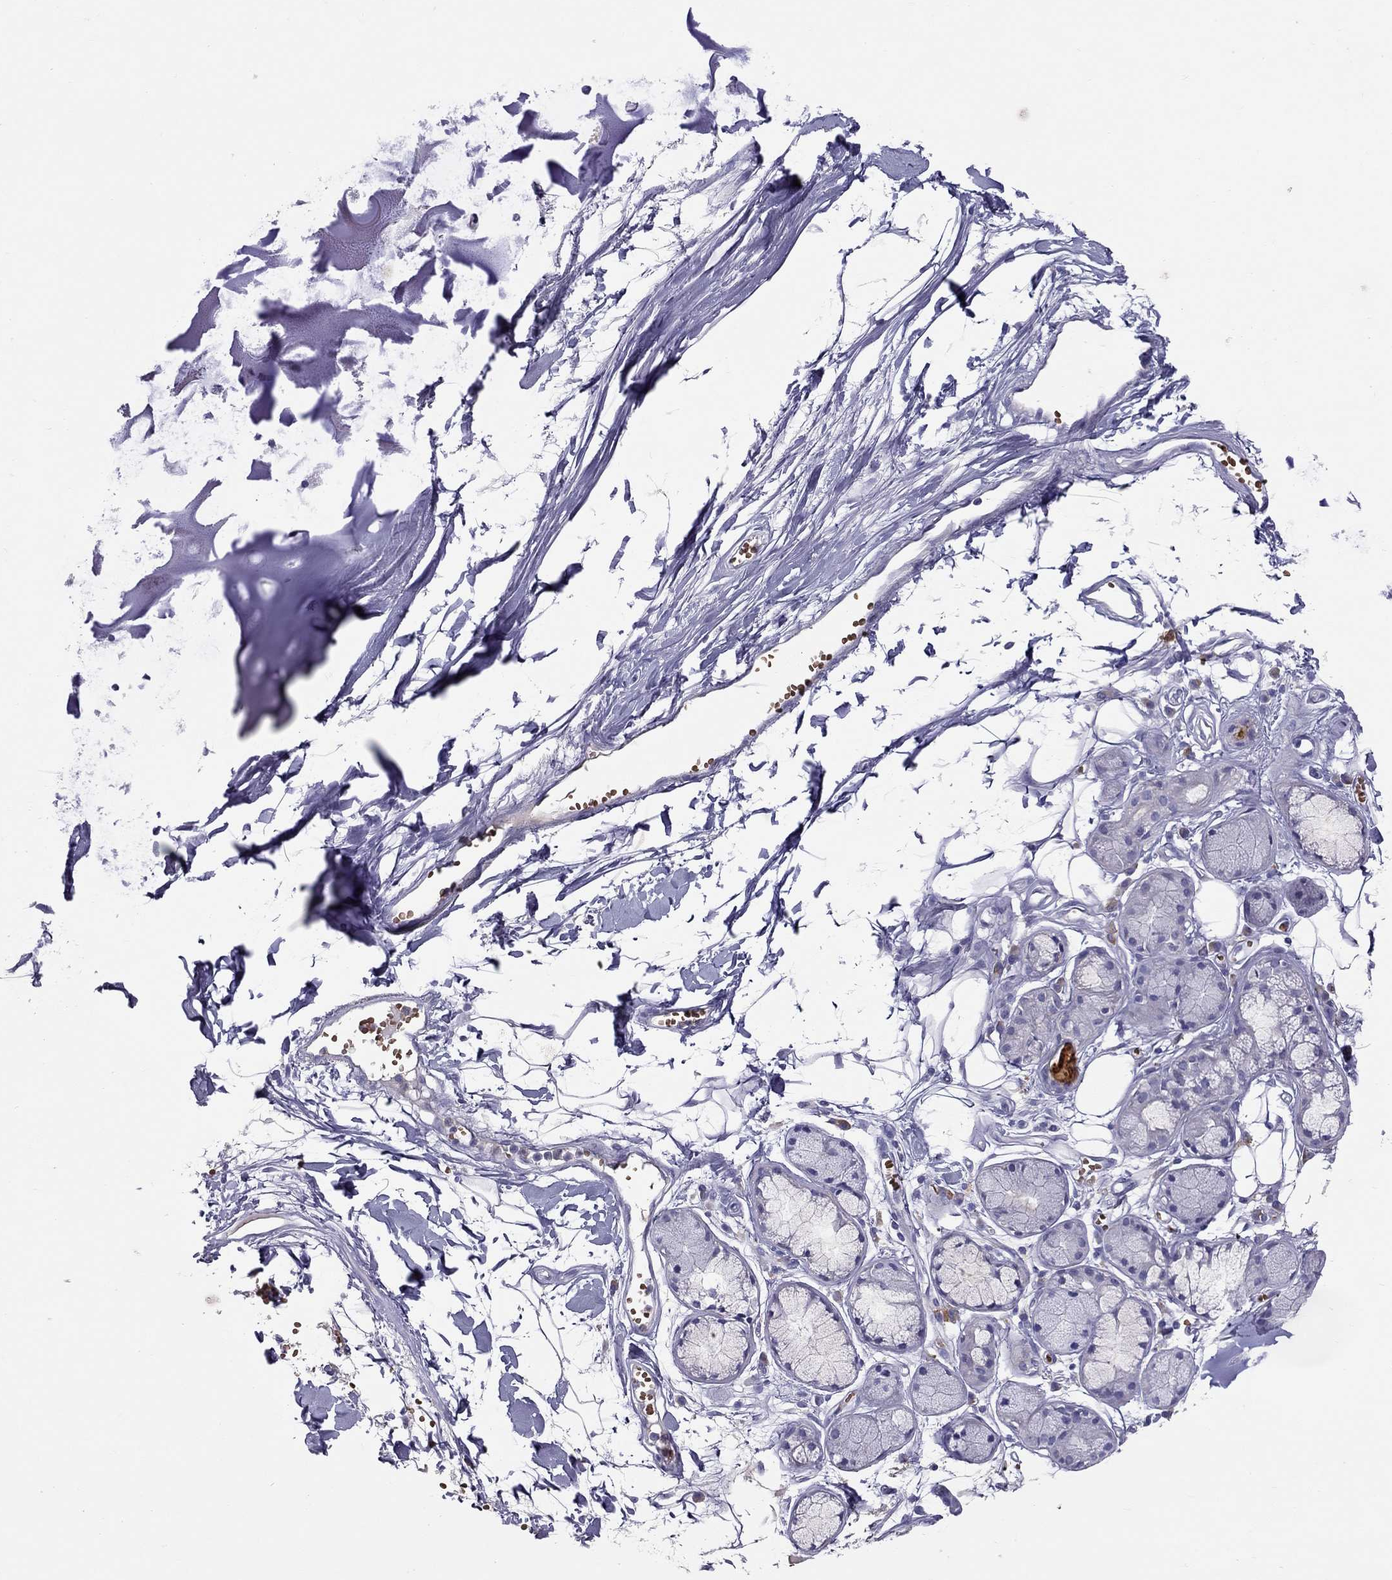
{"staining": {"intensity": "negative", "quantity": "none", "location": "none"}, "tissue": "soft tissue", "cell_type": "Chondrocytes", "image_type": "normal", "snomed": [{"axis": "morphology", "description": "Normal tissue, NOS"}, {"axis": "morphology", "description": "Squamous cell carcinoma, NOS"}, {"axis": "topography", "description": "Cartilage tissue"}, {"axis": "topography", "description": "Lung"}], "caption": "The immunohistochemistry image has no significant positivity in chondrocytes of soft tissue. (DAB immunohistochemistry (IHC) visualized using brightfield microscopy, high magnification).", "gene": "FRMD1", "patient": {"sex": "male", "age": 66}}